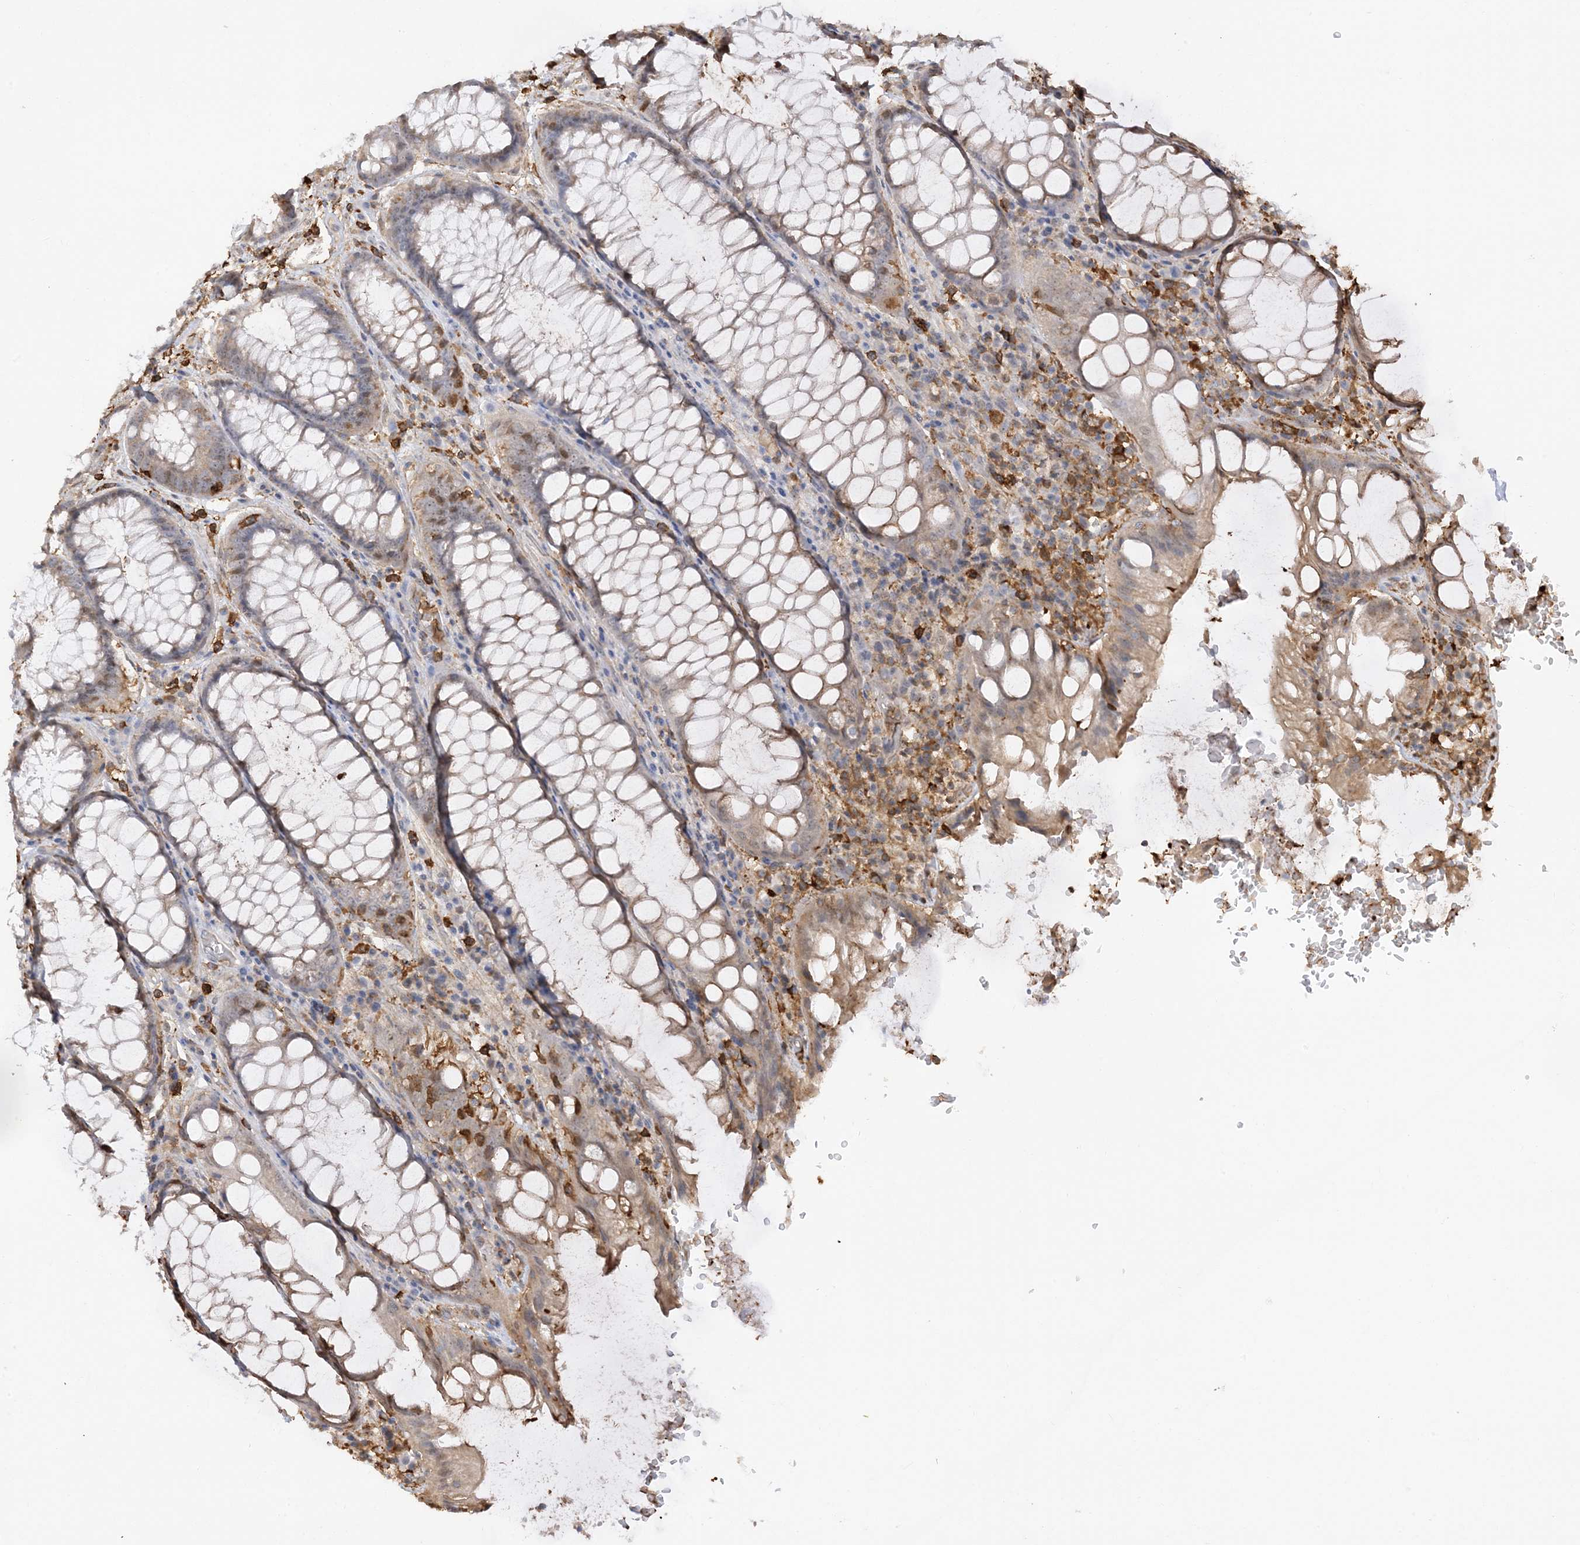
{"staining": {"intensity": "moderate", "quantity": "25%-75%", "location": "cytoplasmic/membranous"}, "tissue": "rectum", "cell_type": "Glandular cells", "image_type": "normal", "snomed": [{"axis": "morphology", "description": "Normal tissue, NOS"}, {"axis": "topography", "description": "Rectum"}], "caption": "Immunohistochemistry (IHC) (DAB) staining of benign human rectum exhibits moderate cytoplasmic/membranous protein positivity in approximately 25%-75% of glandular cells. (IHC, brightfield microscopy, high magnification).", "gene": "PHACTR2", "patient": {"sex": "male", "age": 64}}